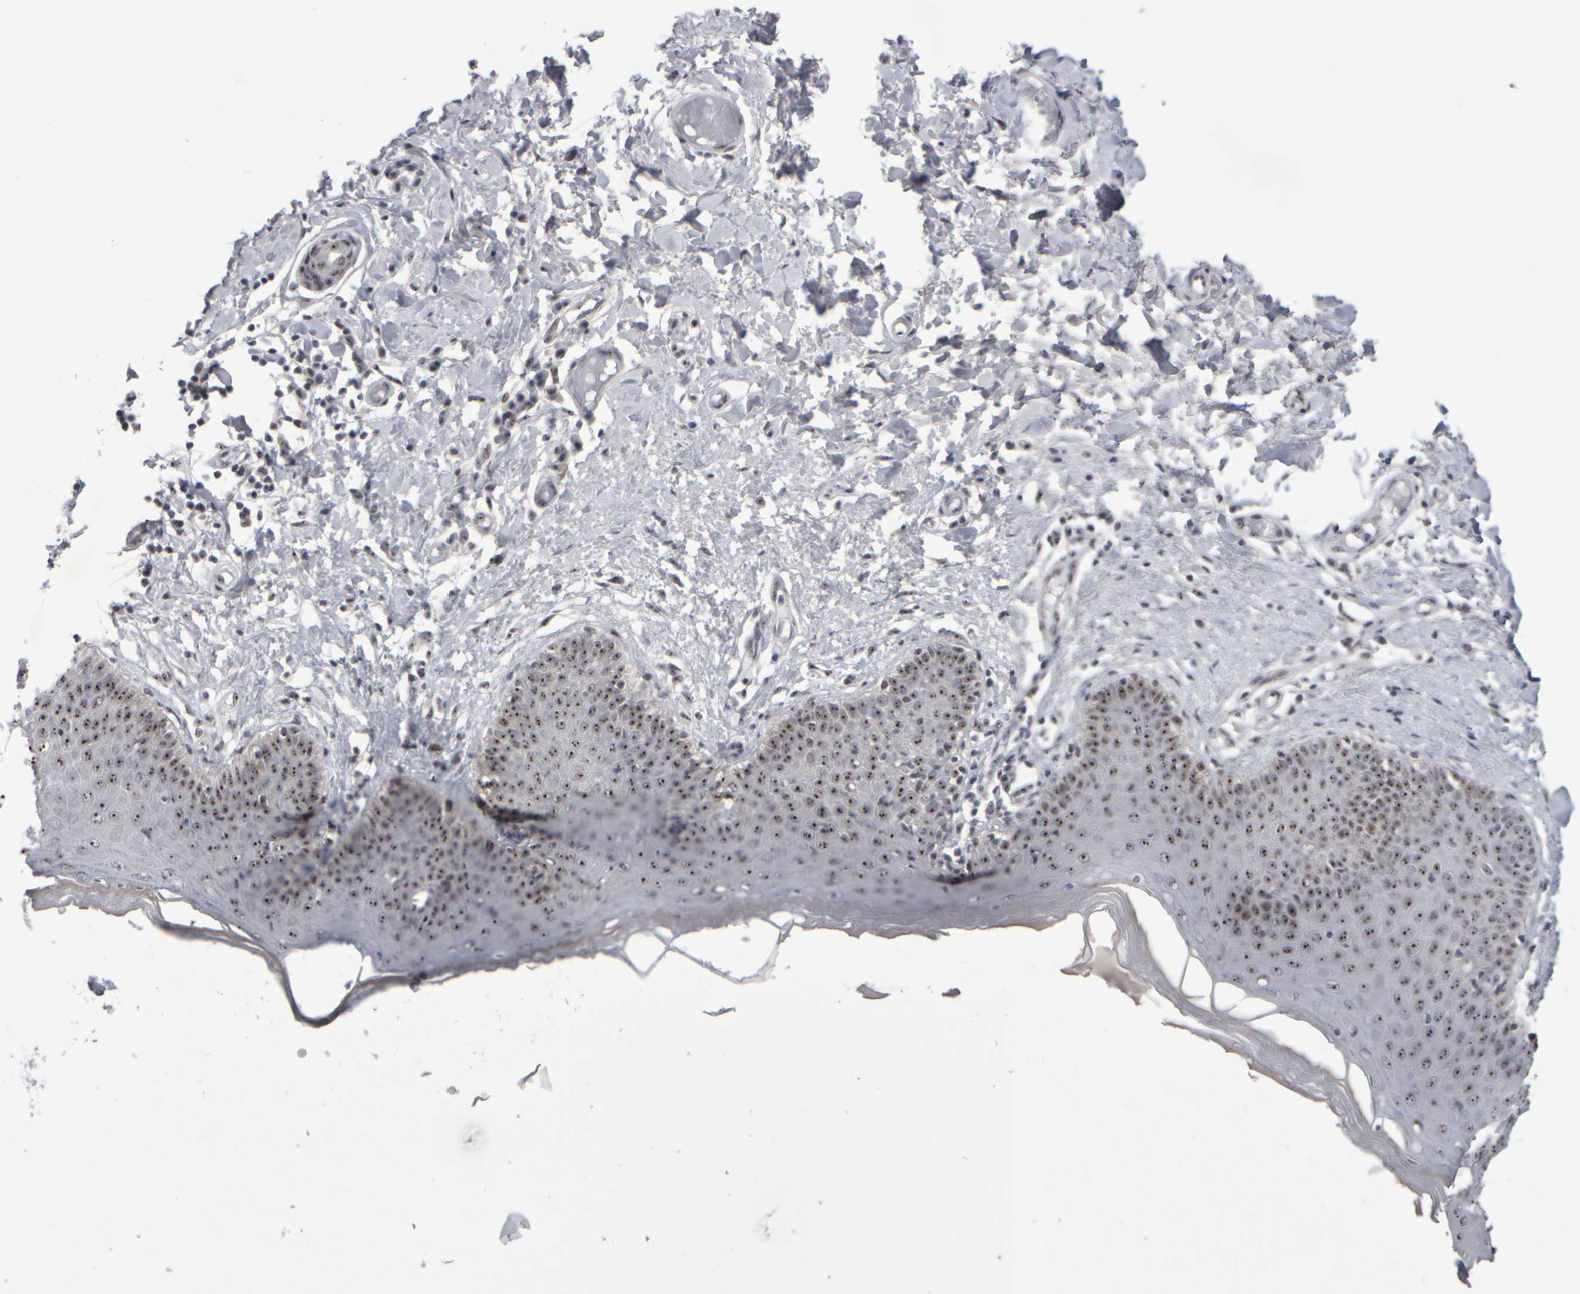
{"staining": {"intensity": "strong", "quantity": ">75%", "location": "cytoplasmic/membranous,nuclear"}, "tissue": "skin", "cell_type": "Epidermal cells", "image_type": "normal", "snomed": [{"axis": "morphology", "description": "Normal tissue, NOS"}, {"axis": "topography", "description": "Vulva"}], "caption": "Protein staining of benign skin reveals strong cytoplasmic/membranous,nuclear staining in about >75% of epidermal cells.", "gene": "SURF6", "patient": {"sex": "female", "age": 66}}